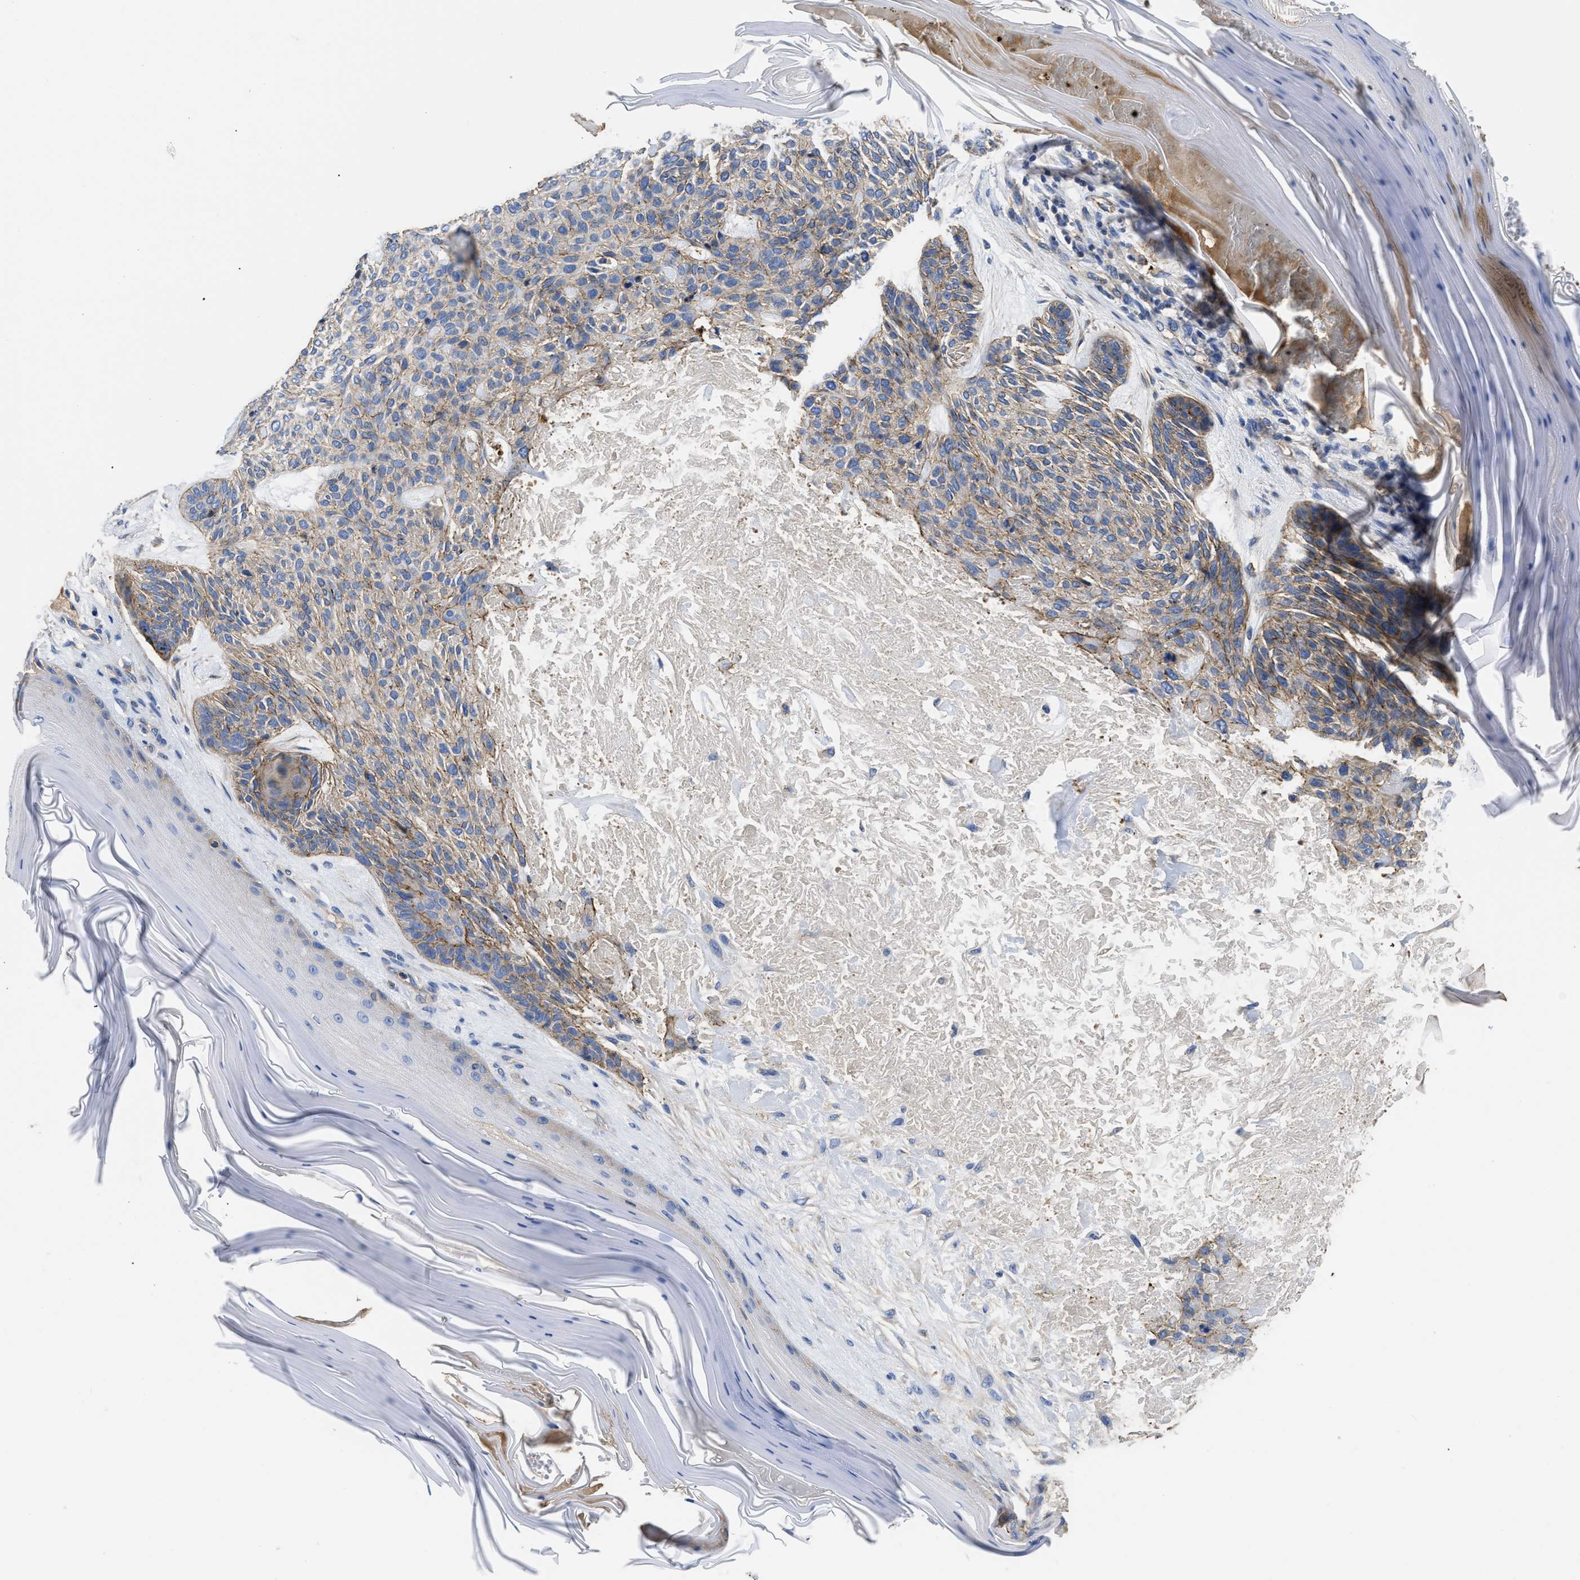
{"staining": {"intensity": "negative", "quantity": "none", "location": "none"}, "tissue": "skin cancer", "cell_type": "Tumor cells", "image_type": "cancer", "snomed": [{"axis": "morphology", "description": "Basal cell carcinoma"}, {"axis": "topography", "description": "Skin"}], "caption": "There is no significant staining in tumor cells of skin basal cell carcinoma. Nuclei are stained in blue.", "gene": "USP4", "patient": {"sex": "male", "age": 55}}